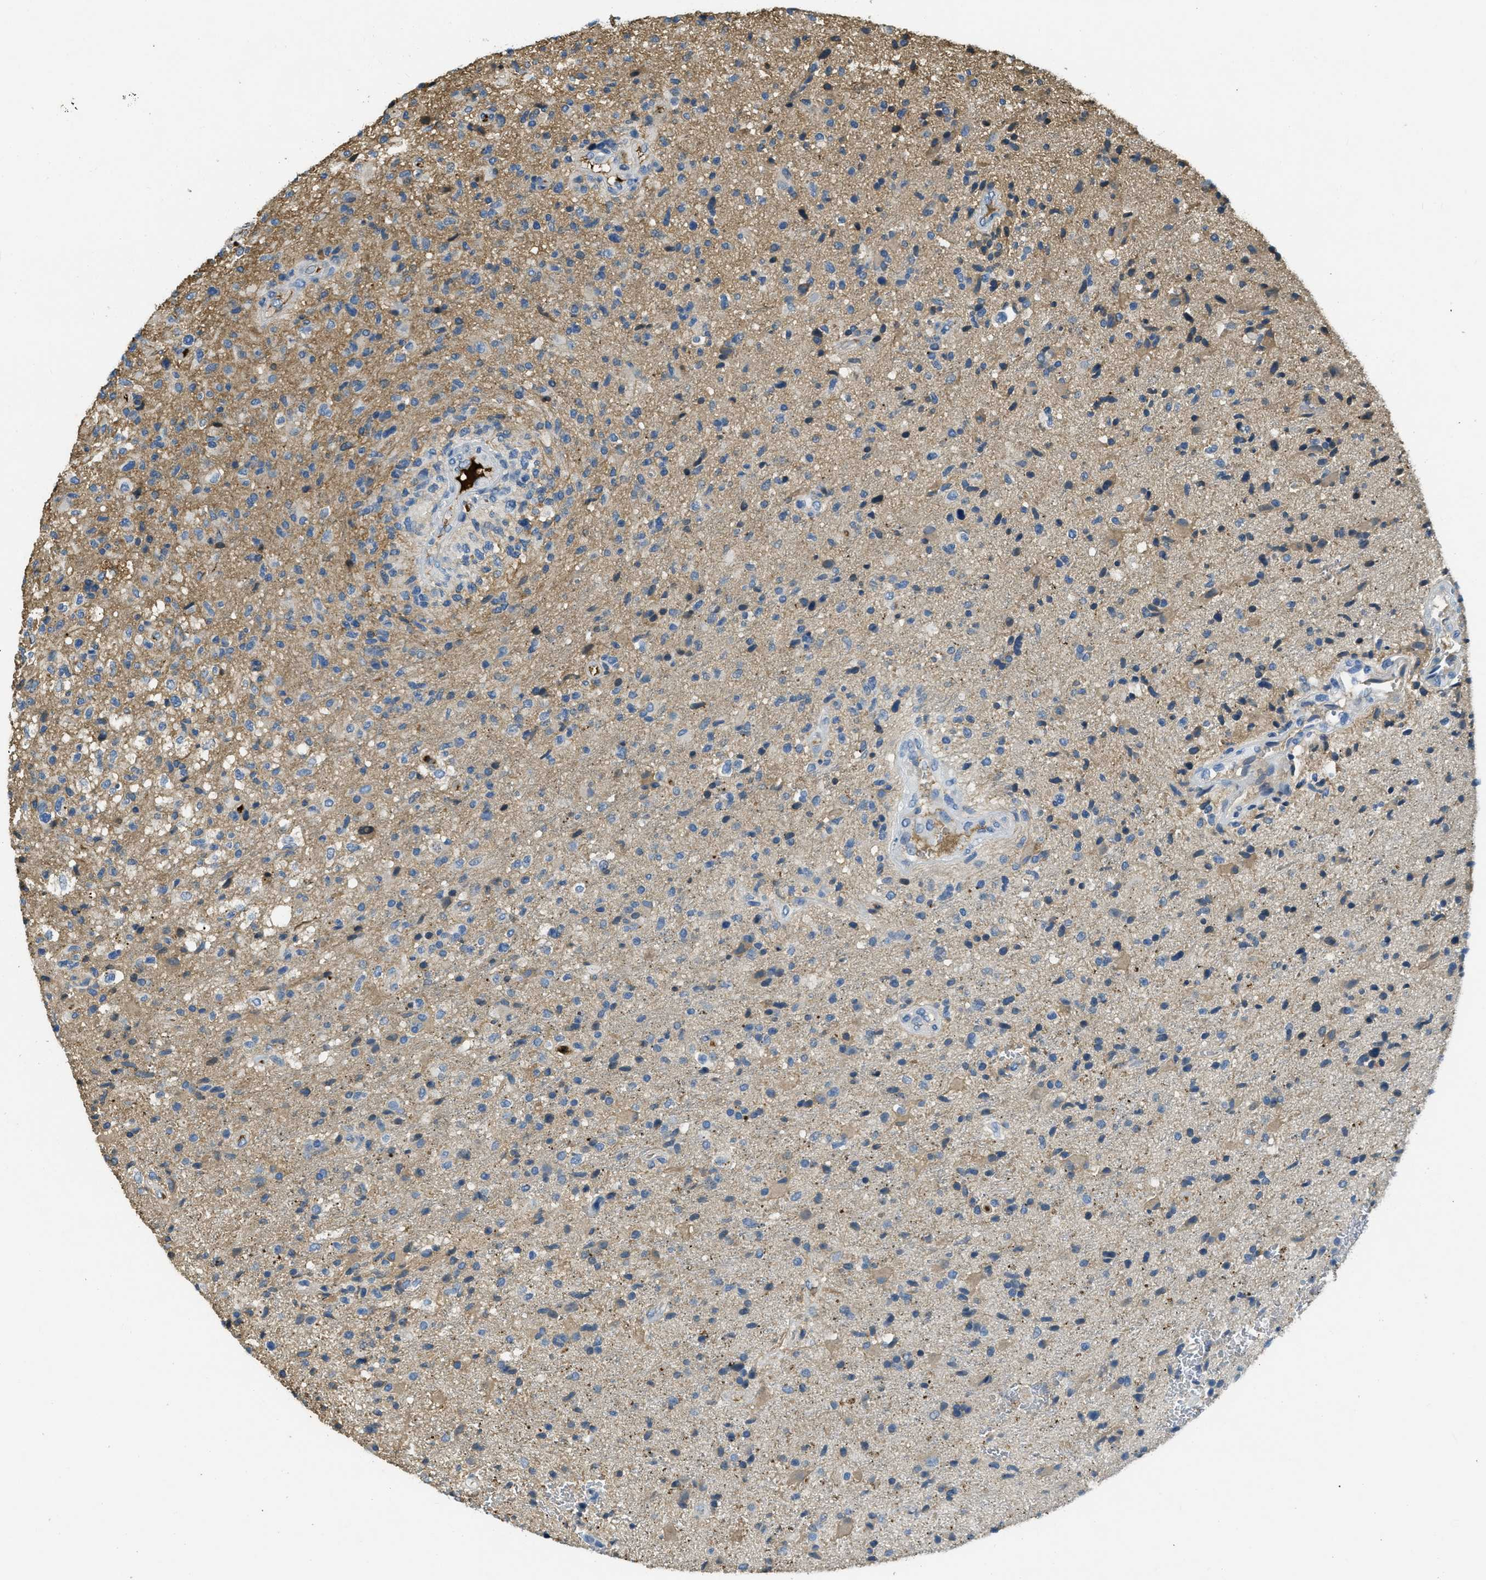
{"staining": {"intensity": "weak", "quantity": "25%-75%", "location": "cytoplasmic/membranous"}, "tissue": "glioma", "cell_type": "Tumor cells", "image_type": "cancer", "snomed": [{"axis": "morphology", "description": "Glioma, malignant, High grade"}, {"axis": "topography", "description": "Brain"}], "caption": "This micrograph shows immunohistochemistry (IHC) staining of malignant glioma (high-grade), with low weak cytoplasmic/membranous positivity in about 25%-75% of tumor cells.", "gene": "PRTN3", "patient": {"sex": "male", "age": 72}}